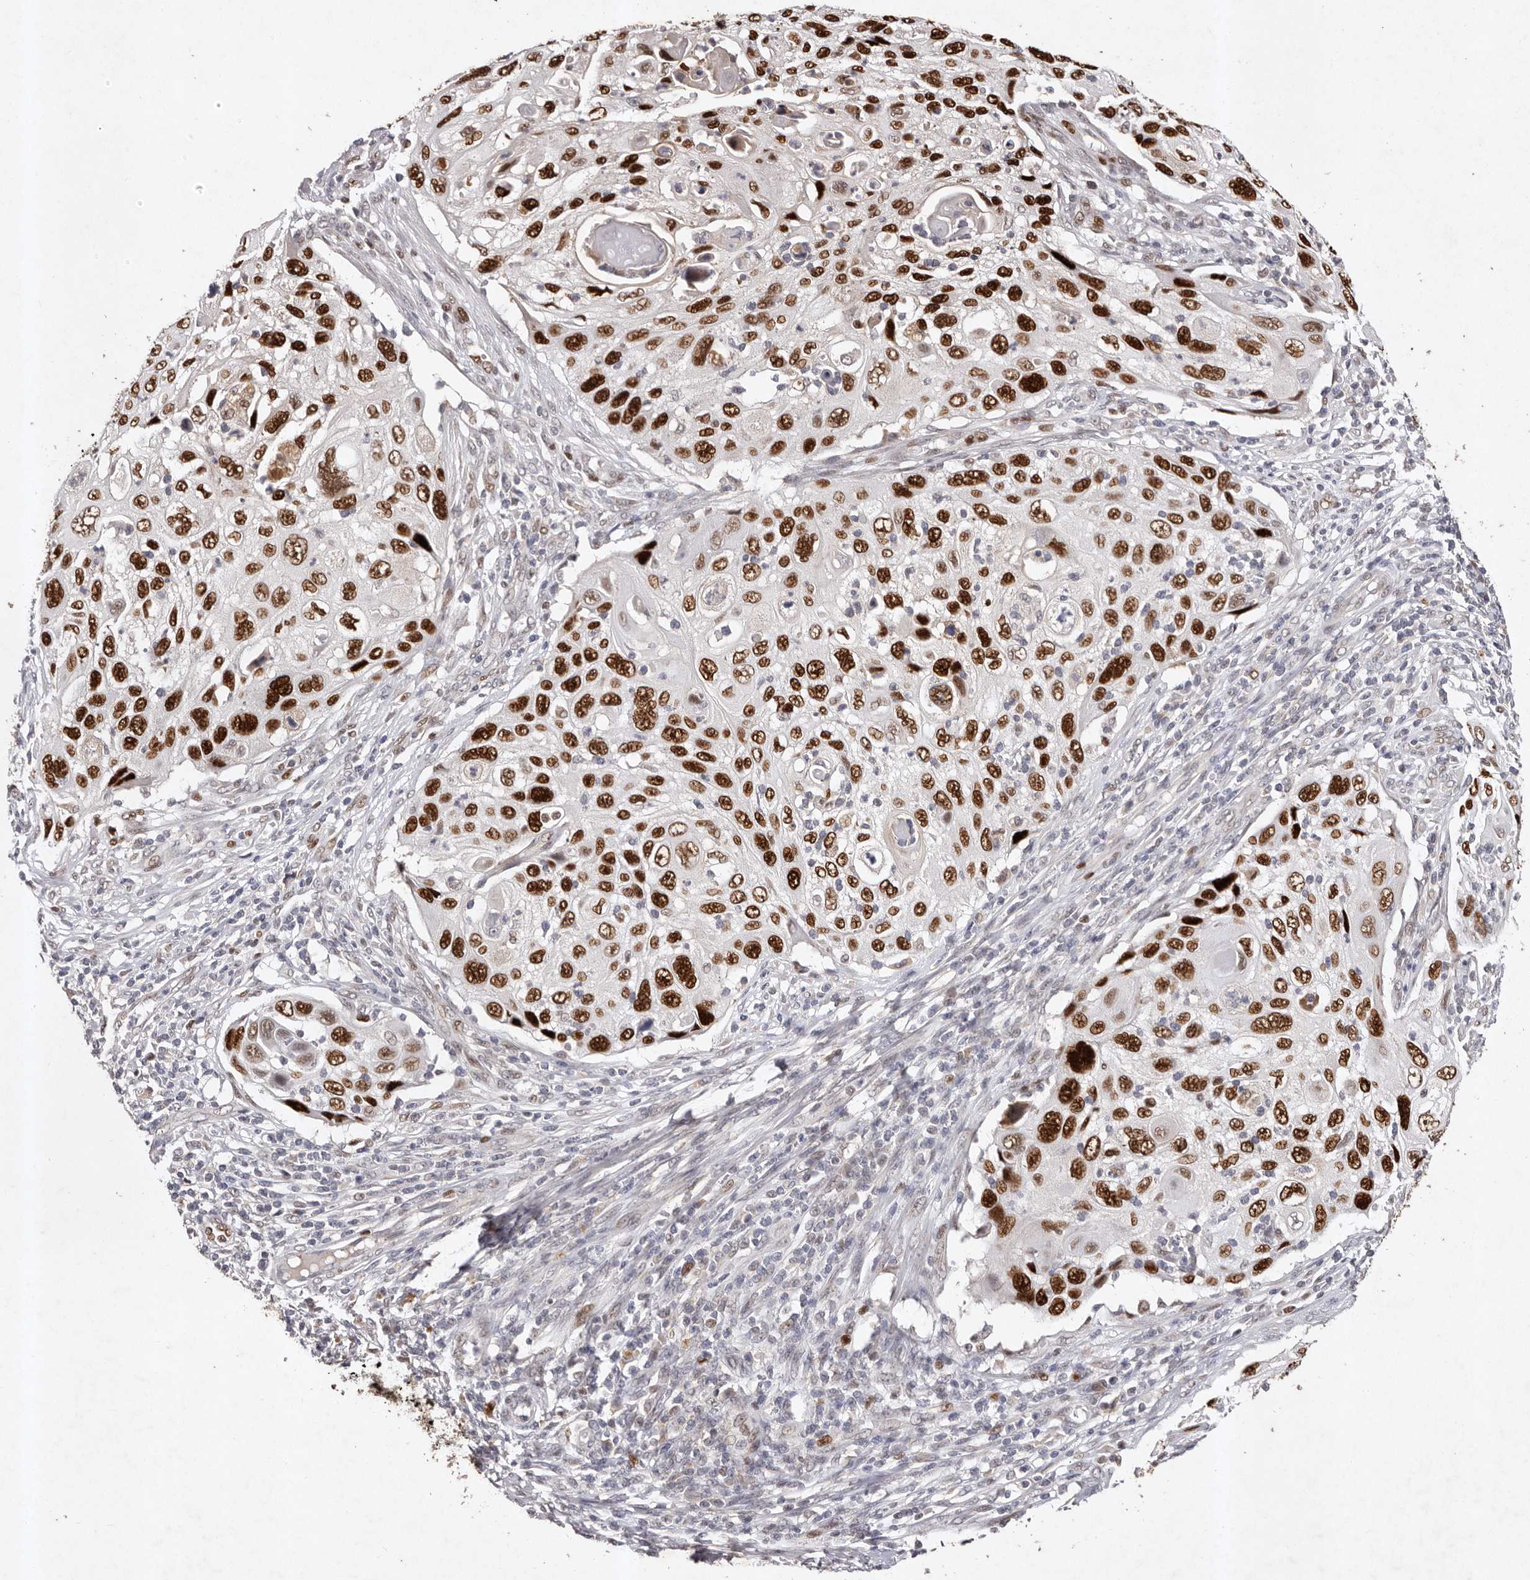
{"staining": {"intensity": "strong", "quantity": ">75%", "location": "nuclear"}, "tissue": "cervical cancer", "cell_type": "Tumor cells", "image_type": "cancer", "snomed": [{"axis": "morphology", "description": "Squamous cell carcinoma, NOS"}, {"axis": "topography", "description": "Cervix"}], "caption": "Protein expression analysis of human cervical cancer (squamous cell carcinoma) reveals strong nuclear positivity in about >75% of tumor cells.", "gene": "KLF7", "patient": {"sex": "female", "age": 70}}